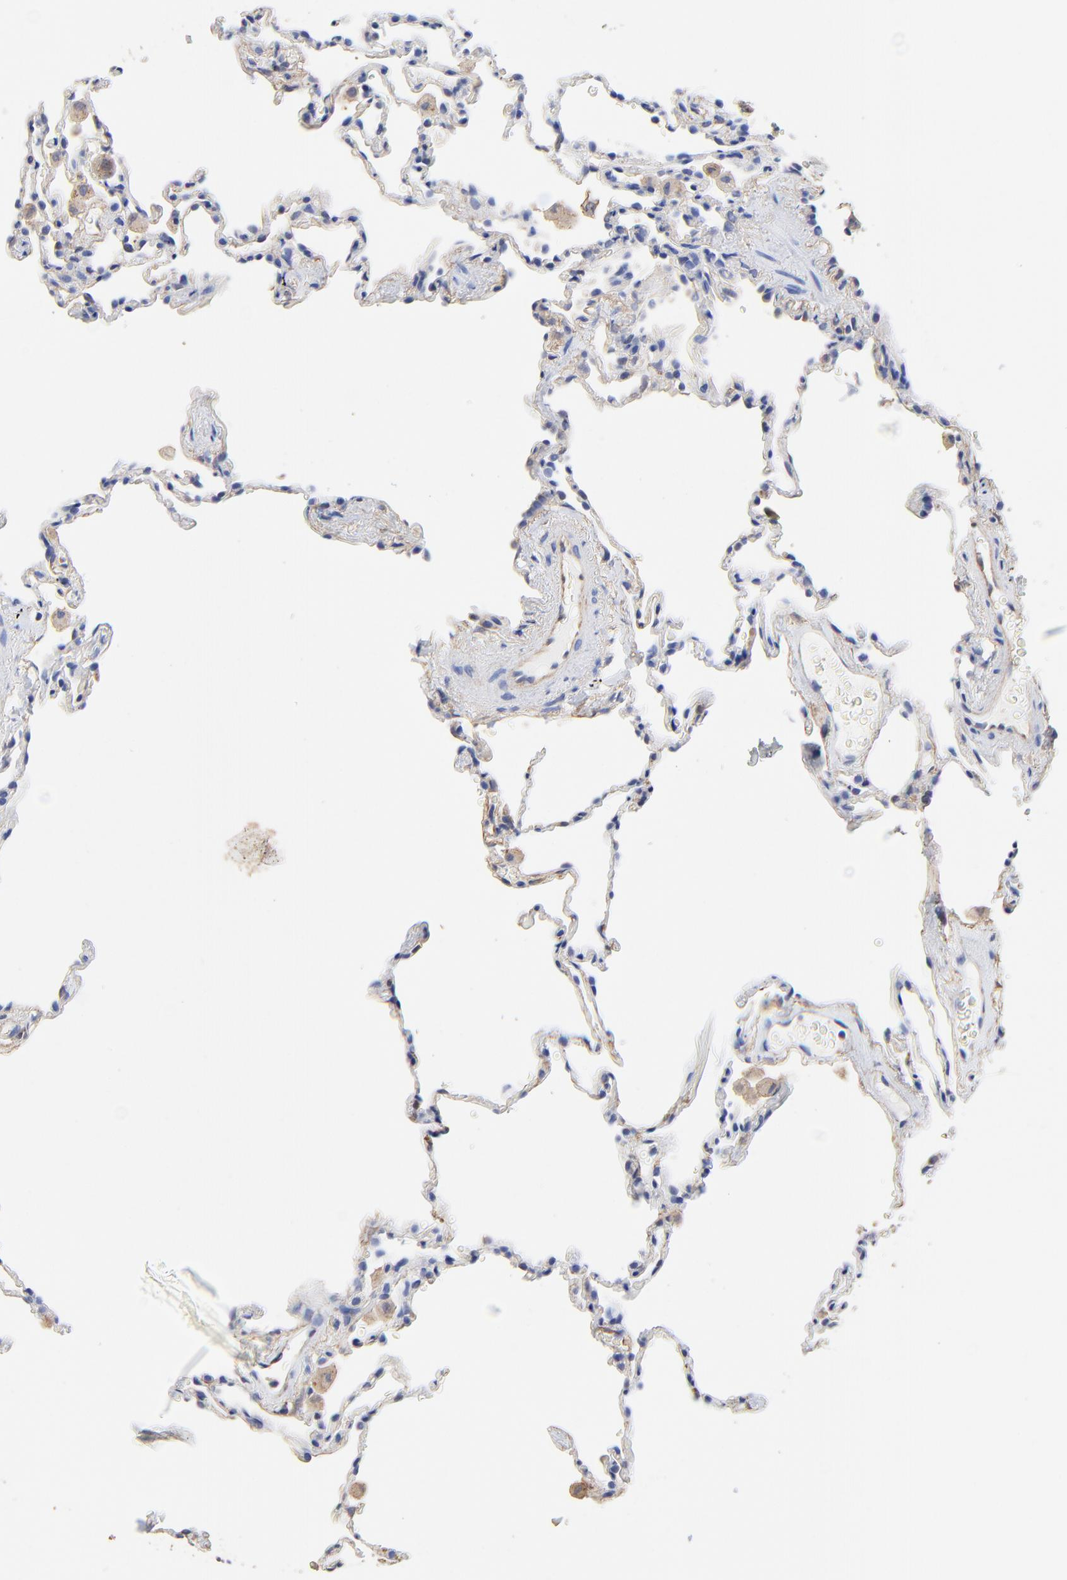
{"staining": {"intensity": "negative", "quantity": "none", "location": "none"}, "tissue": "lung", "cell_type": "Alveolar cells", "image_type": "normal", "snomed": [{"axis": "morphology", "description": "Normal tissue, NOS"}, {"axis": "morphology", "description": "Soft tissue tumor metastatic"}, {"axis": "topography", "description": "Lung"}], "caption": "Micrograph shows no protein staining in alveolar cells of normal lung. (Stains: DAB immunohistochemistry (IHC) with hematoxylin counter stain, Microscopy: brightfield microscopy at high magnification).", "gene": "TAGLN2", "patient": {"sex": "male", "age": 59}}